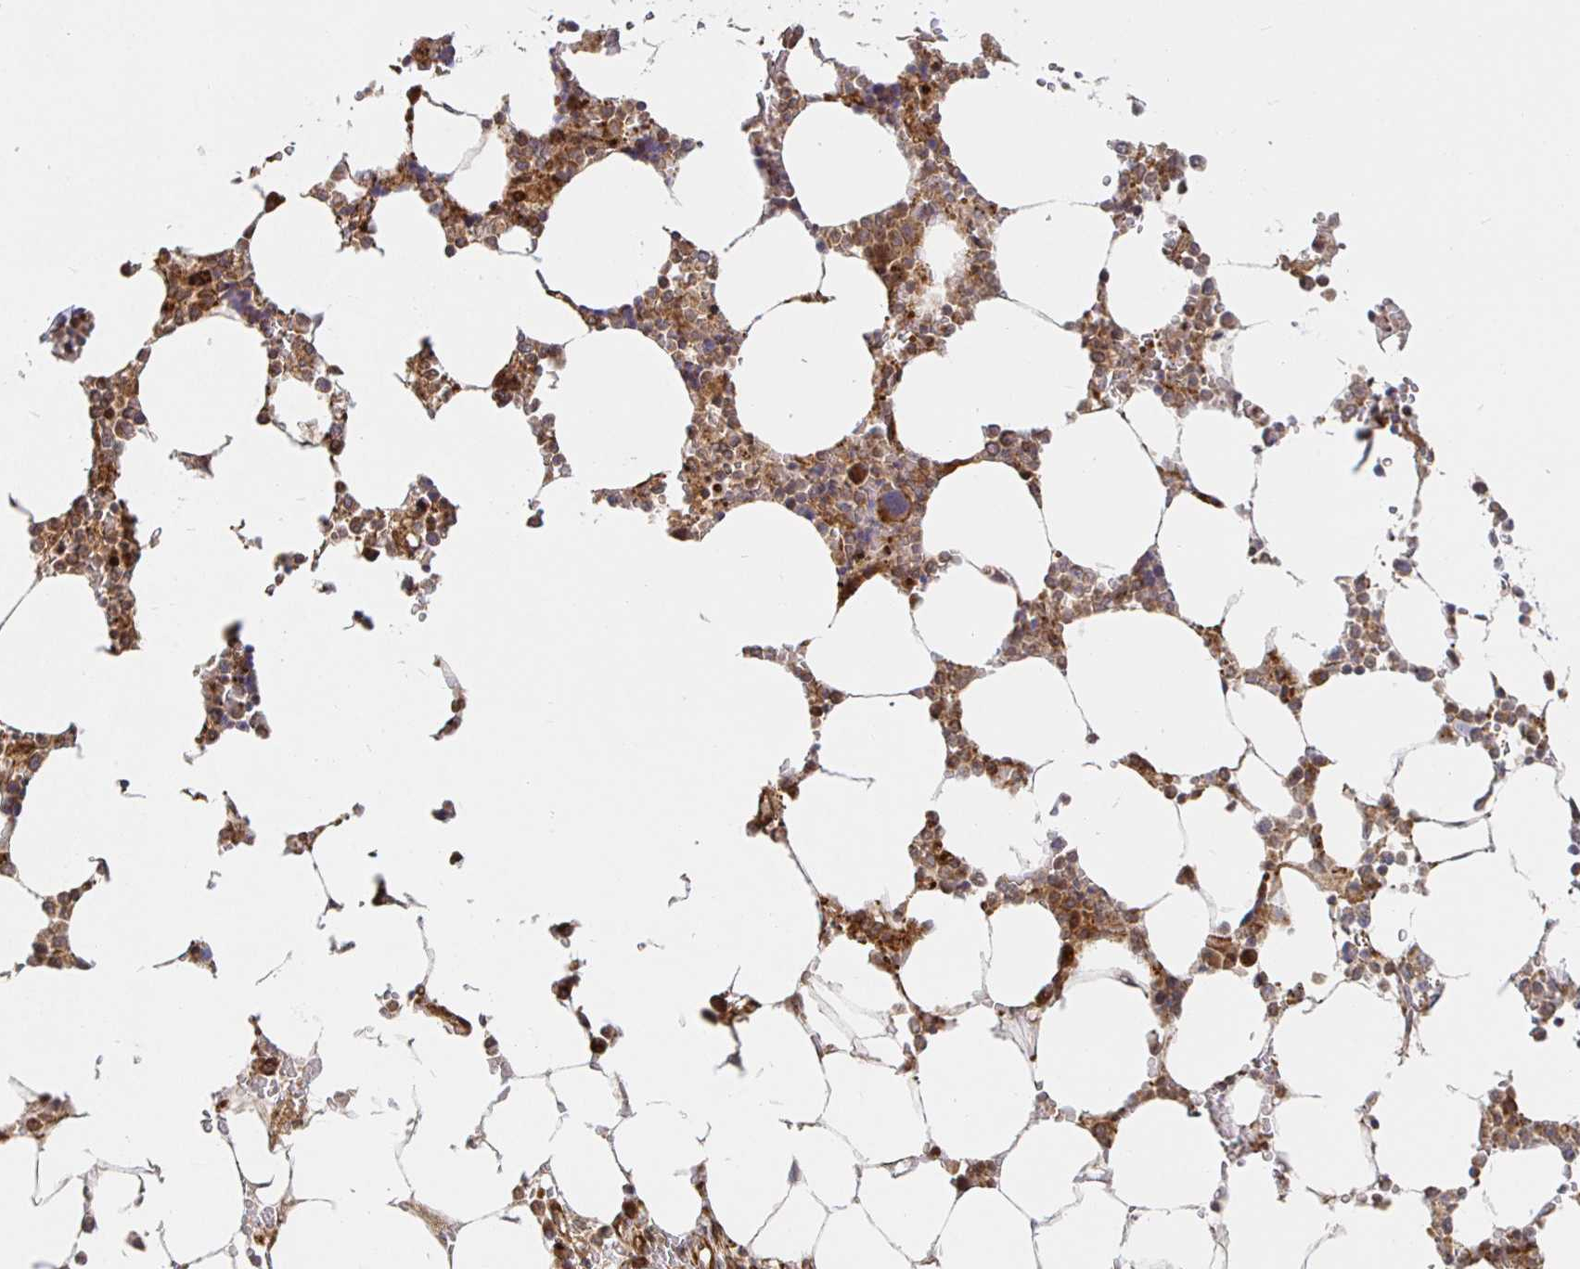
{"staining": {"intensity": "moderate", "quantity": ">75%", "location": "cytoplasmic/membranous"}, "tissue": "bone marrow", "cell_type": "Hematopoietic cells", "image_type": "normal", "snomed": [{"axis": "morphology", "description": "Normal tissue, NOS"}, {"axis": "topography", "description": "Bone marrow"}], "caption": "Immunohistochemical staining of unremarkable human bone marrow reveals >75% levels of moderate cytoplasmic/membranous protein staining in about >75% of hematopoietic cells. (Stains: DAB in brown, nuclei in blue, Microscopy: brightfield microscopy at high magnification).", "gene": "STRAP", "patient": {"sex": "male", "age": 64}}